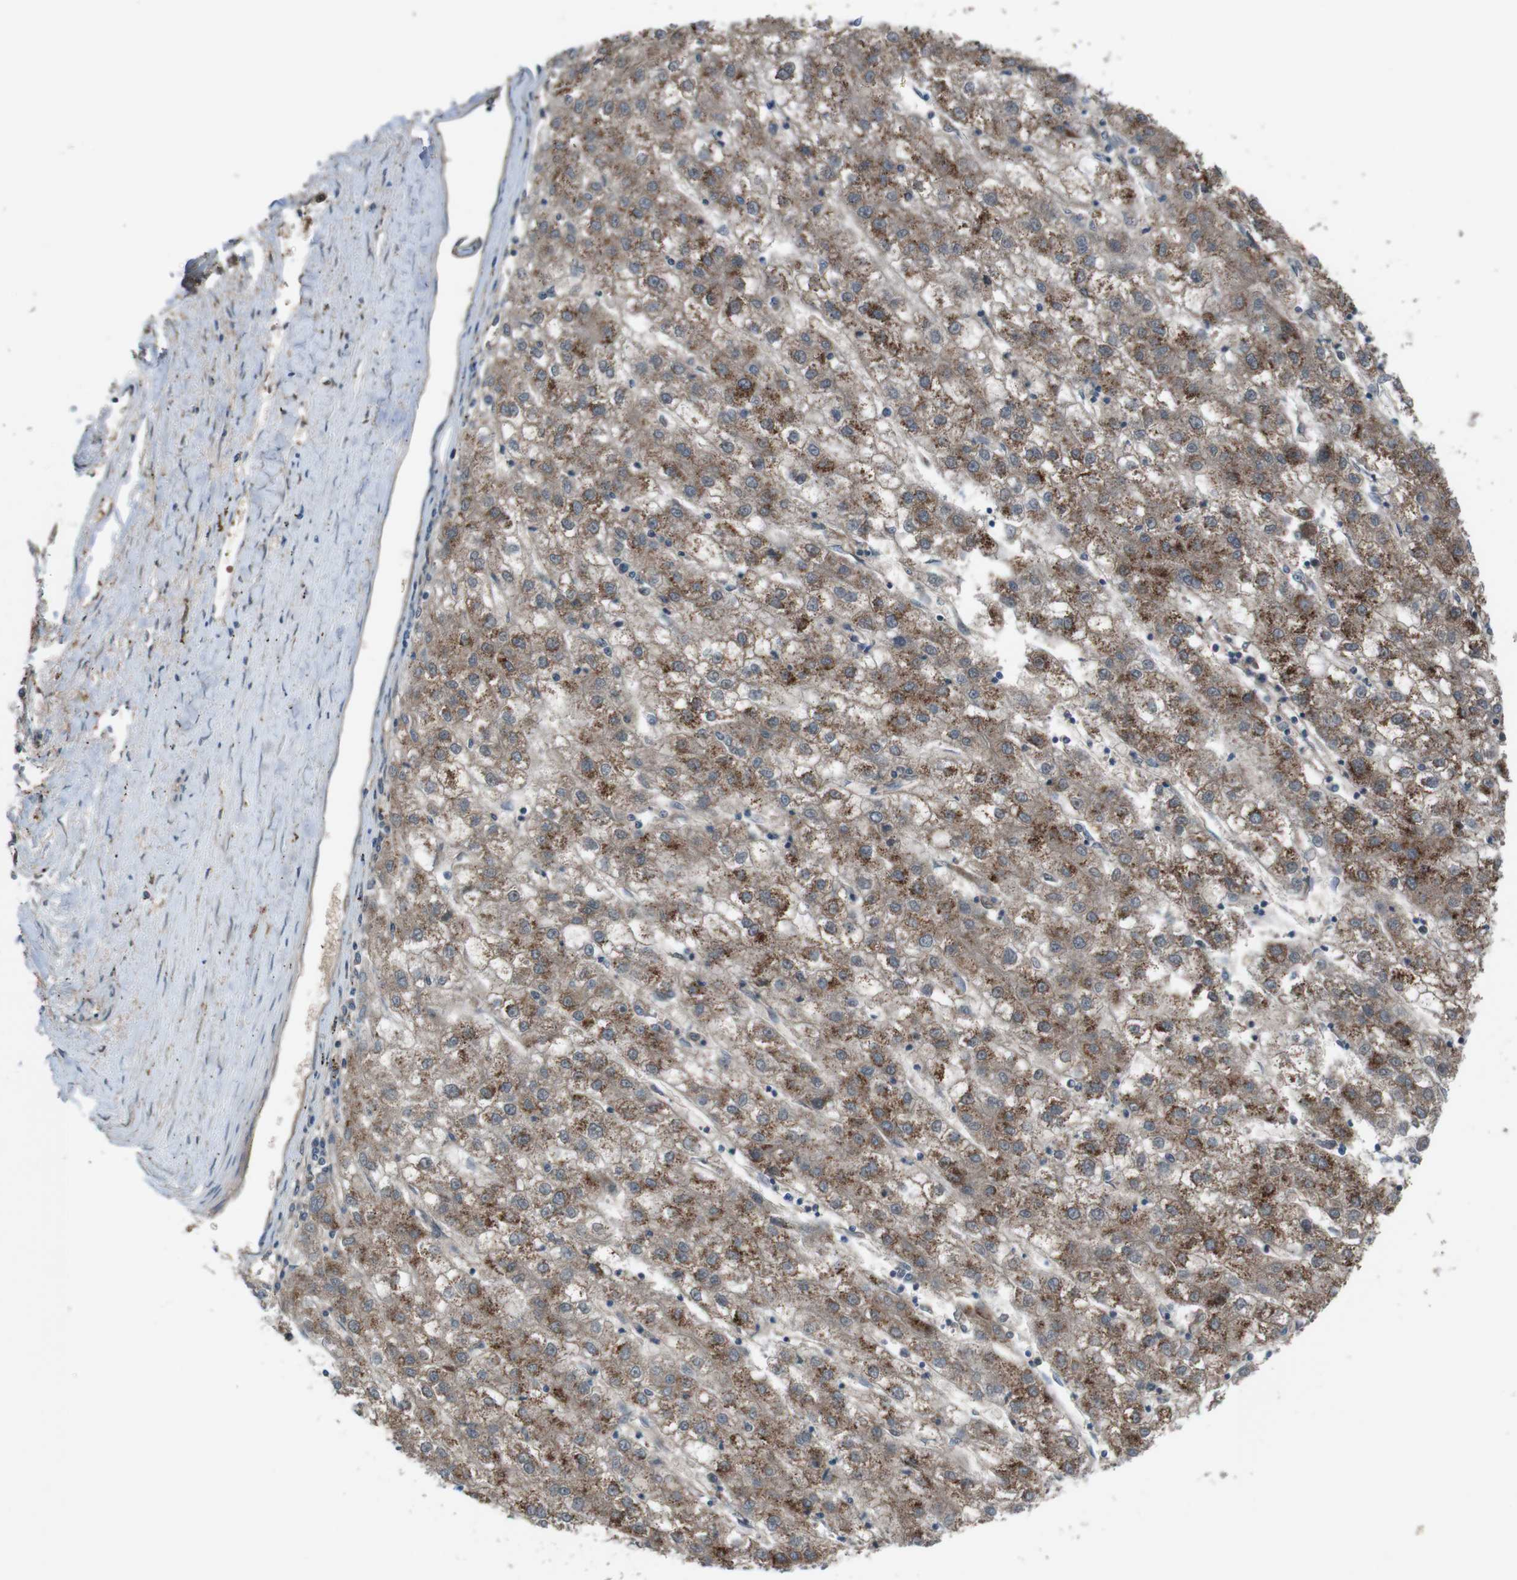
{"staining": {"intensity": "moderate", "quantity": "25%-75%", "location": "cytoplasmic/membranous"}, "tissue": "liver cancer", "cell_type": "Tumor cells", "image_type": "cancer", "snomed": [{"axis": "morphology", "description": "Carcinoma, Hepatocellular, NOS"}, {"axis": "topography", "description": "Liver"}], "caption": "Protein staining of liver cancer tissue shows moderate cytoplasmic/membranous expression in about 25%-75% of tumor cells.", "gene": "ATP2B1", "patient": {"sex": "male", "age": 72}}